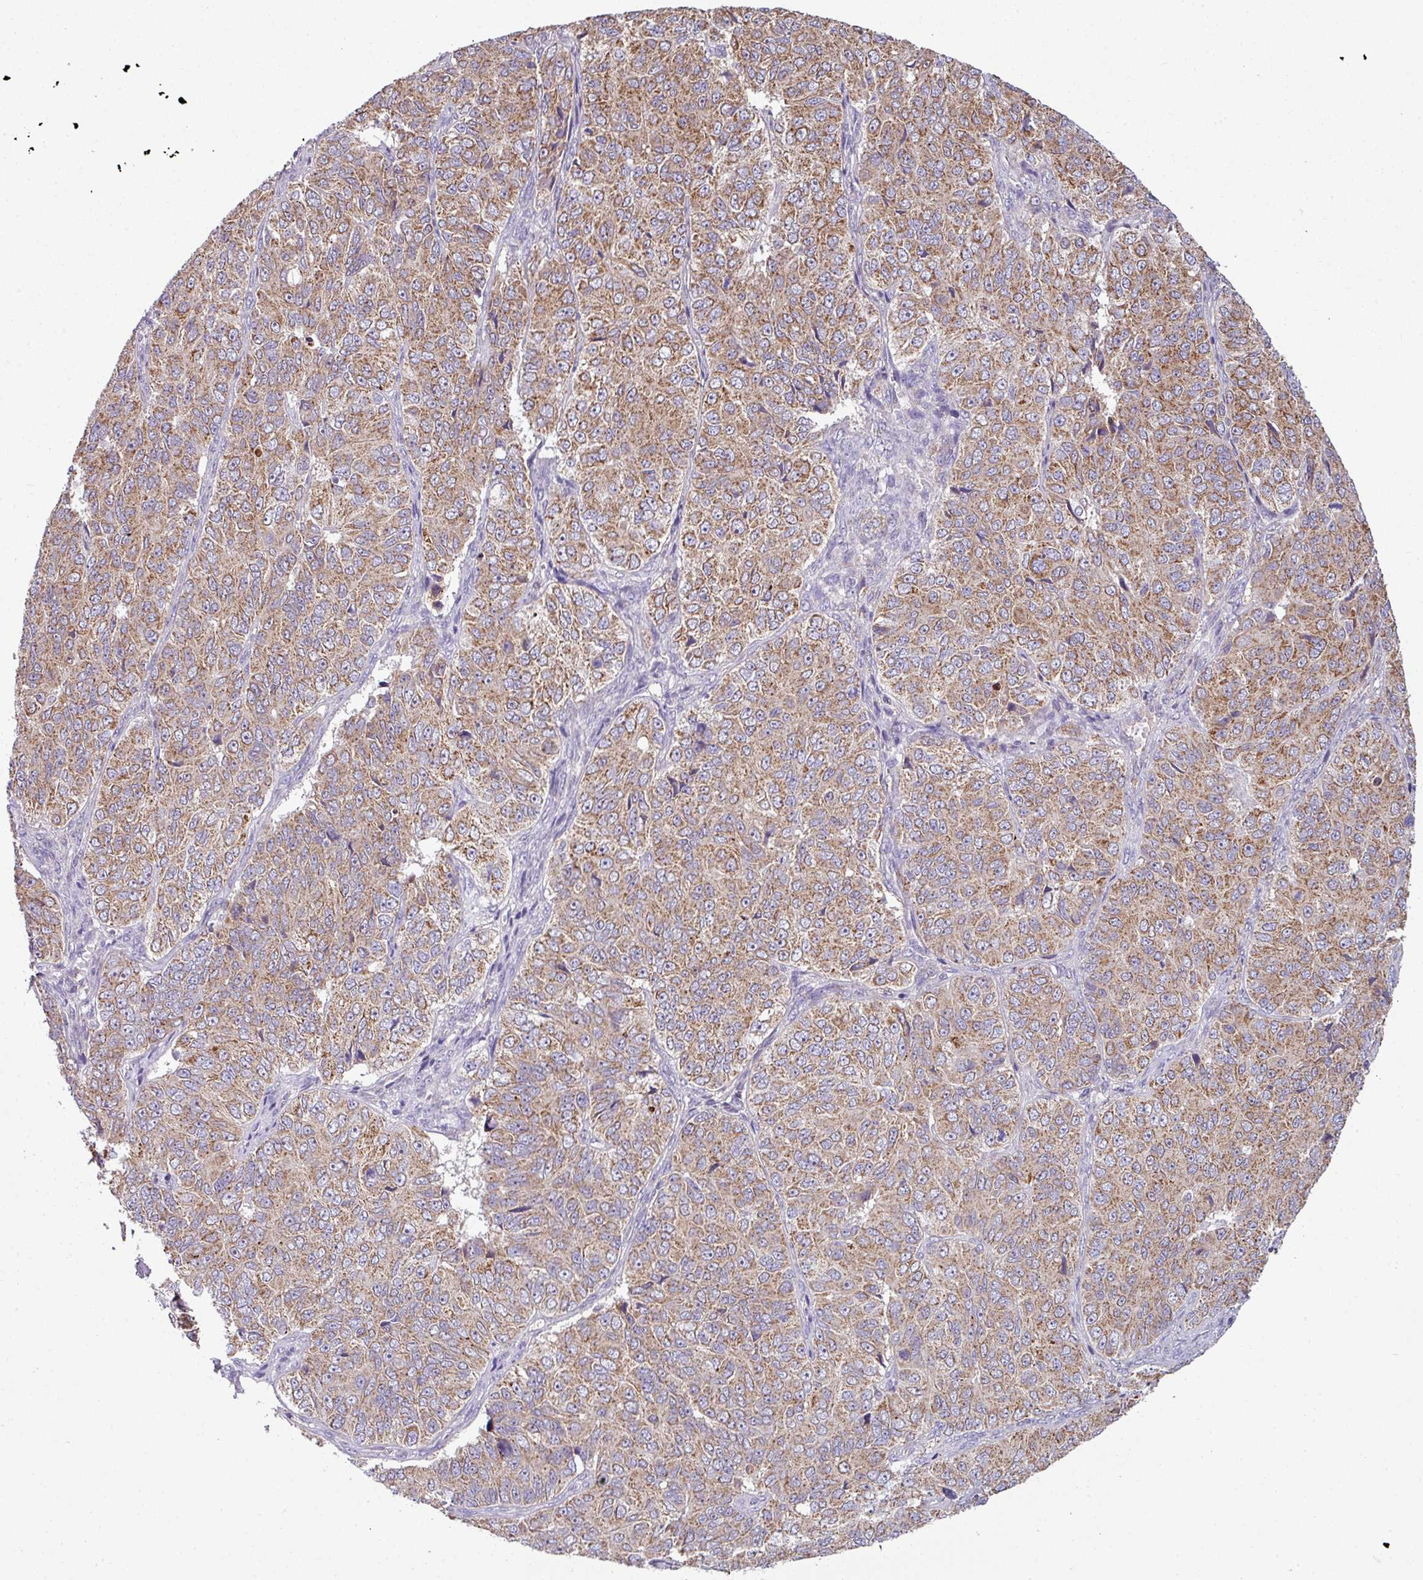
{"staining": {"intensity": "moderate", "quantity": ">75%", "location": "cytoplasmic/membranous"}, "tissue": "ovarian cancer", "cell_type": "Tumor cells", "image_type": "cancer", "snomed": [{"axis": "morphology", "description": "Carcinoma, endometroid"}, {"axis": "topography", "description": "Ovary"}], "caption": "Immunohistochemical staining of ovarian cancer (endometroid carcinoma) reveals moderate cytoplasmic/membranous protein positivity in approximately >75% of tumor cells.", "gene": "LRRC9", "patient": {"sex": "female", "age": 51}}